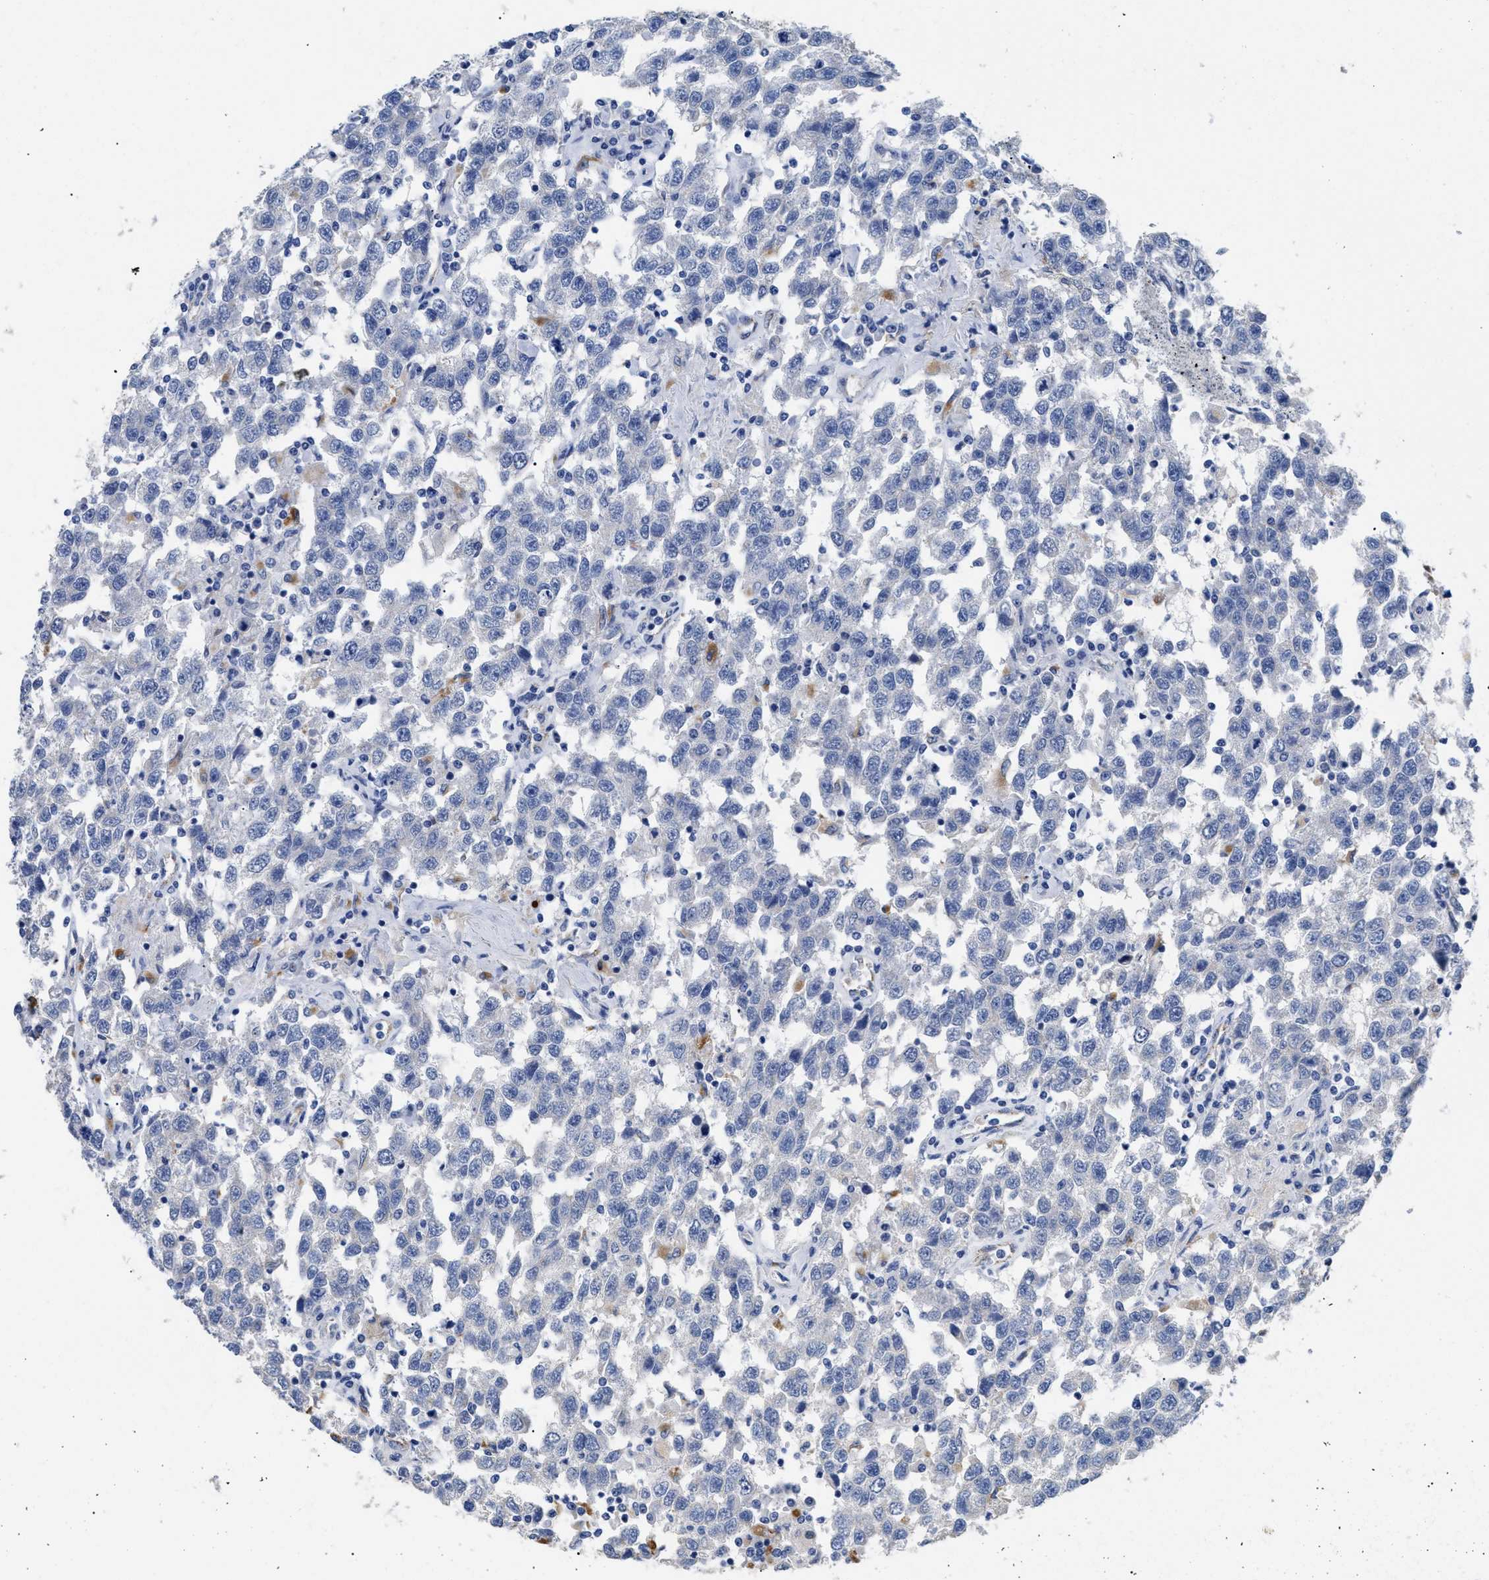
{"staining": {"intensity": "negative", "quantity": "none", "location": "none"}, "tissue": "testis cancer", "cell_type": "Tumor cells", "image_type": "cancer", "snomed": [{"axis": "morphology", "description": "Seminoma, NOS"}, {"axis": "topography", "description": "Testis"}], "caption": "Immunohistochemistry of seminoma (testis) reveals no staining in tumor cells.", "gene": "APOBEC2", "patient": {"sex": "male", "age": 41}}